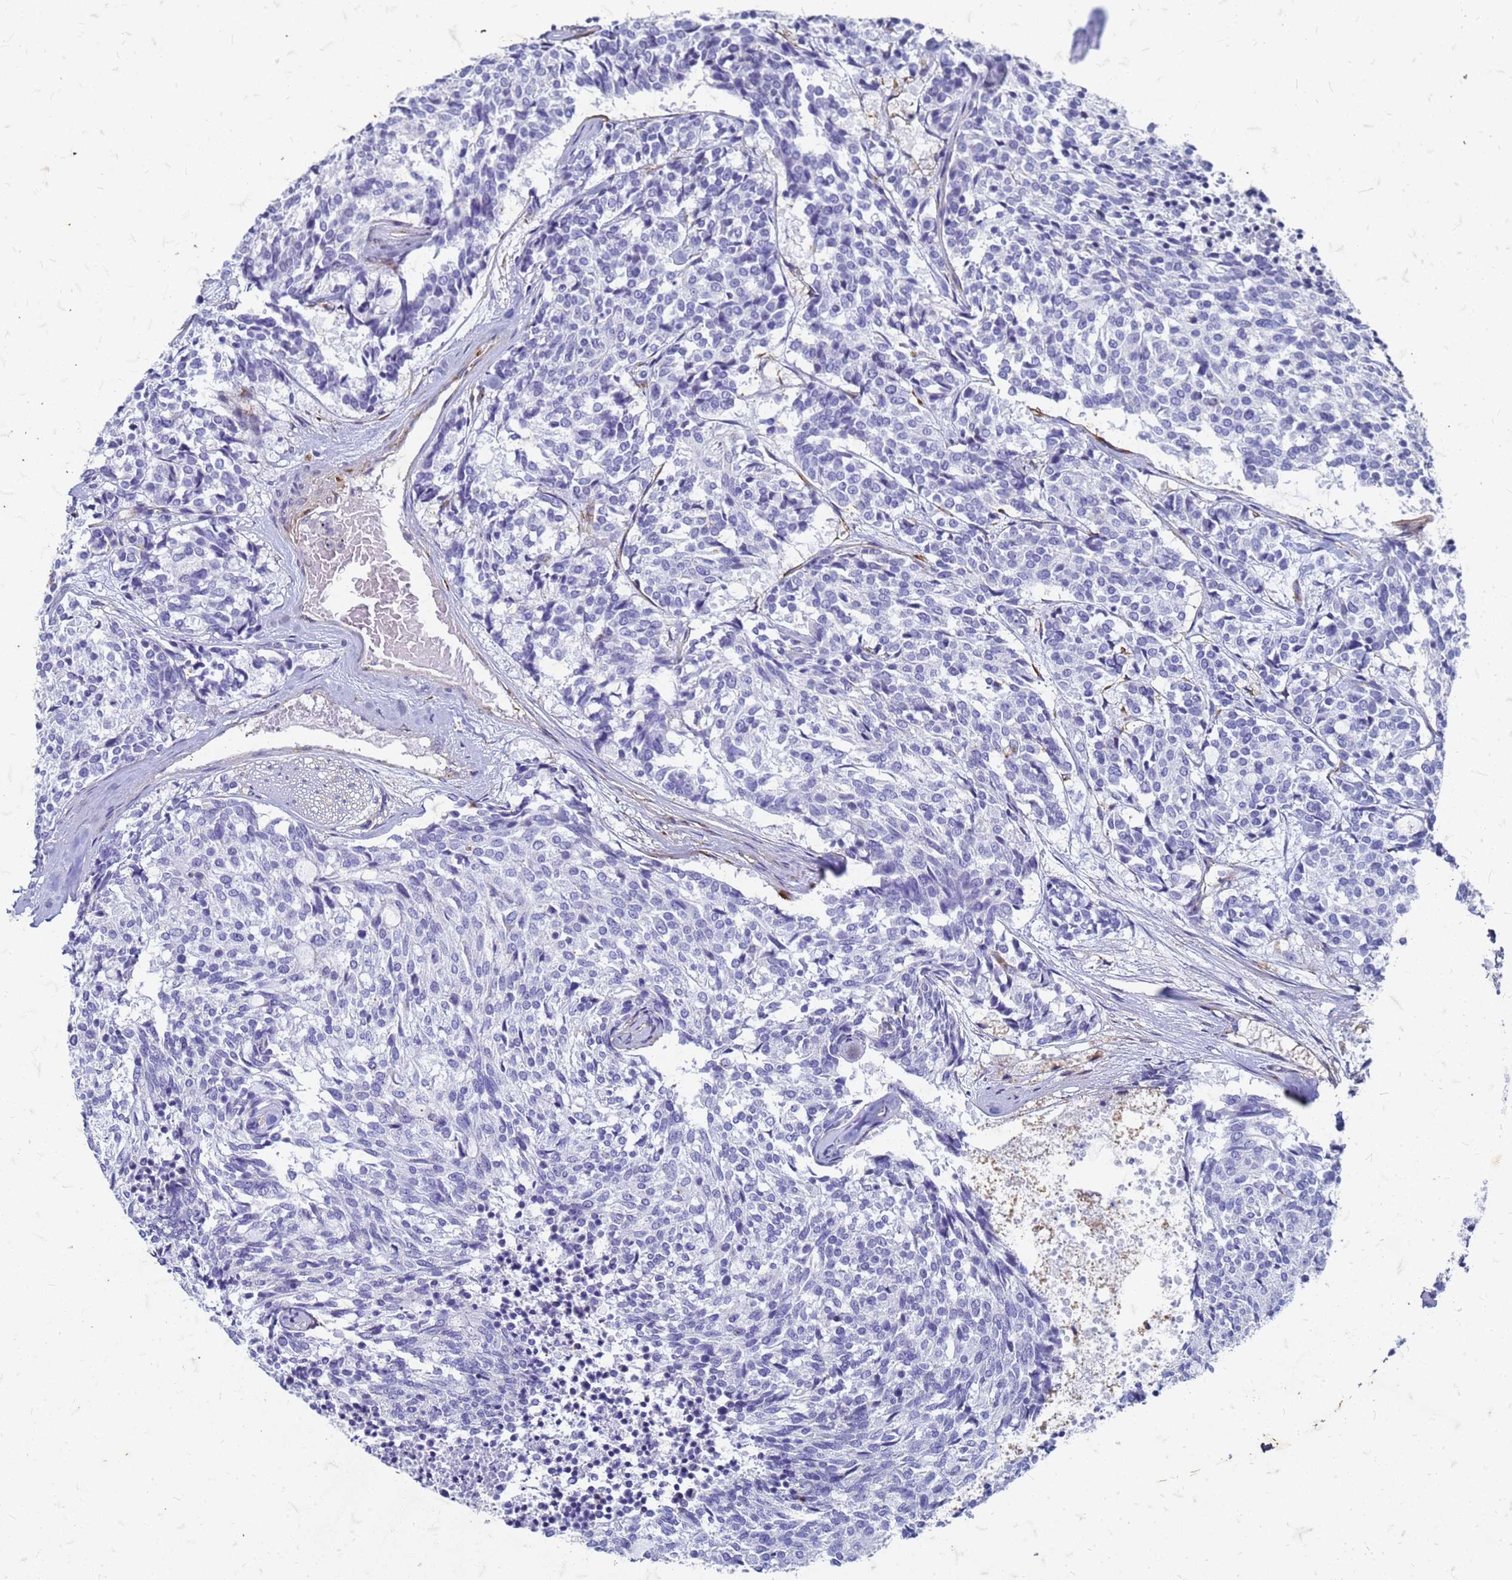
{"staining": {"intensity": "negative", "quantity": "none", "location": "none"}, "tissue": "carcinoid", "cell_type": "Tumor cells", "image_type": "cancer", "snomed": [{"axis": "morphology", "description": "Carcinoid, malignant, NOS"}, {"axis": "topography", "description": "Pancreas"}], "caption": "Immunohistochemistry image of neoplastic tissue: human carcinoid (malignant) stained with DAB (3,3'-diaminobenzidine) reveals no significant protein staining in tumor cells.", "gene": "TRIM64B", "patient": {"sex": "female", "age": 54}}